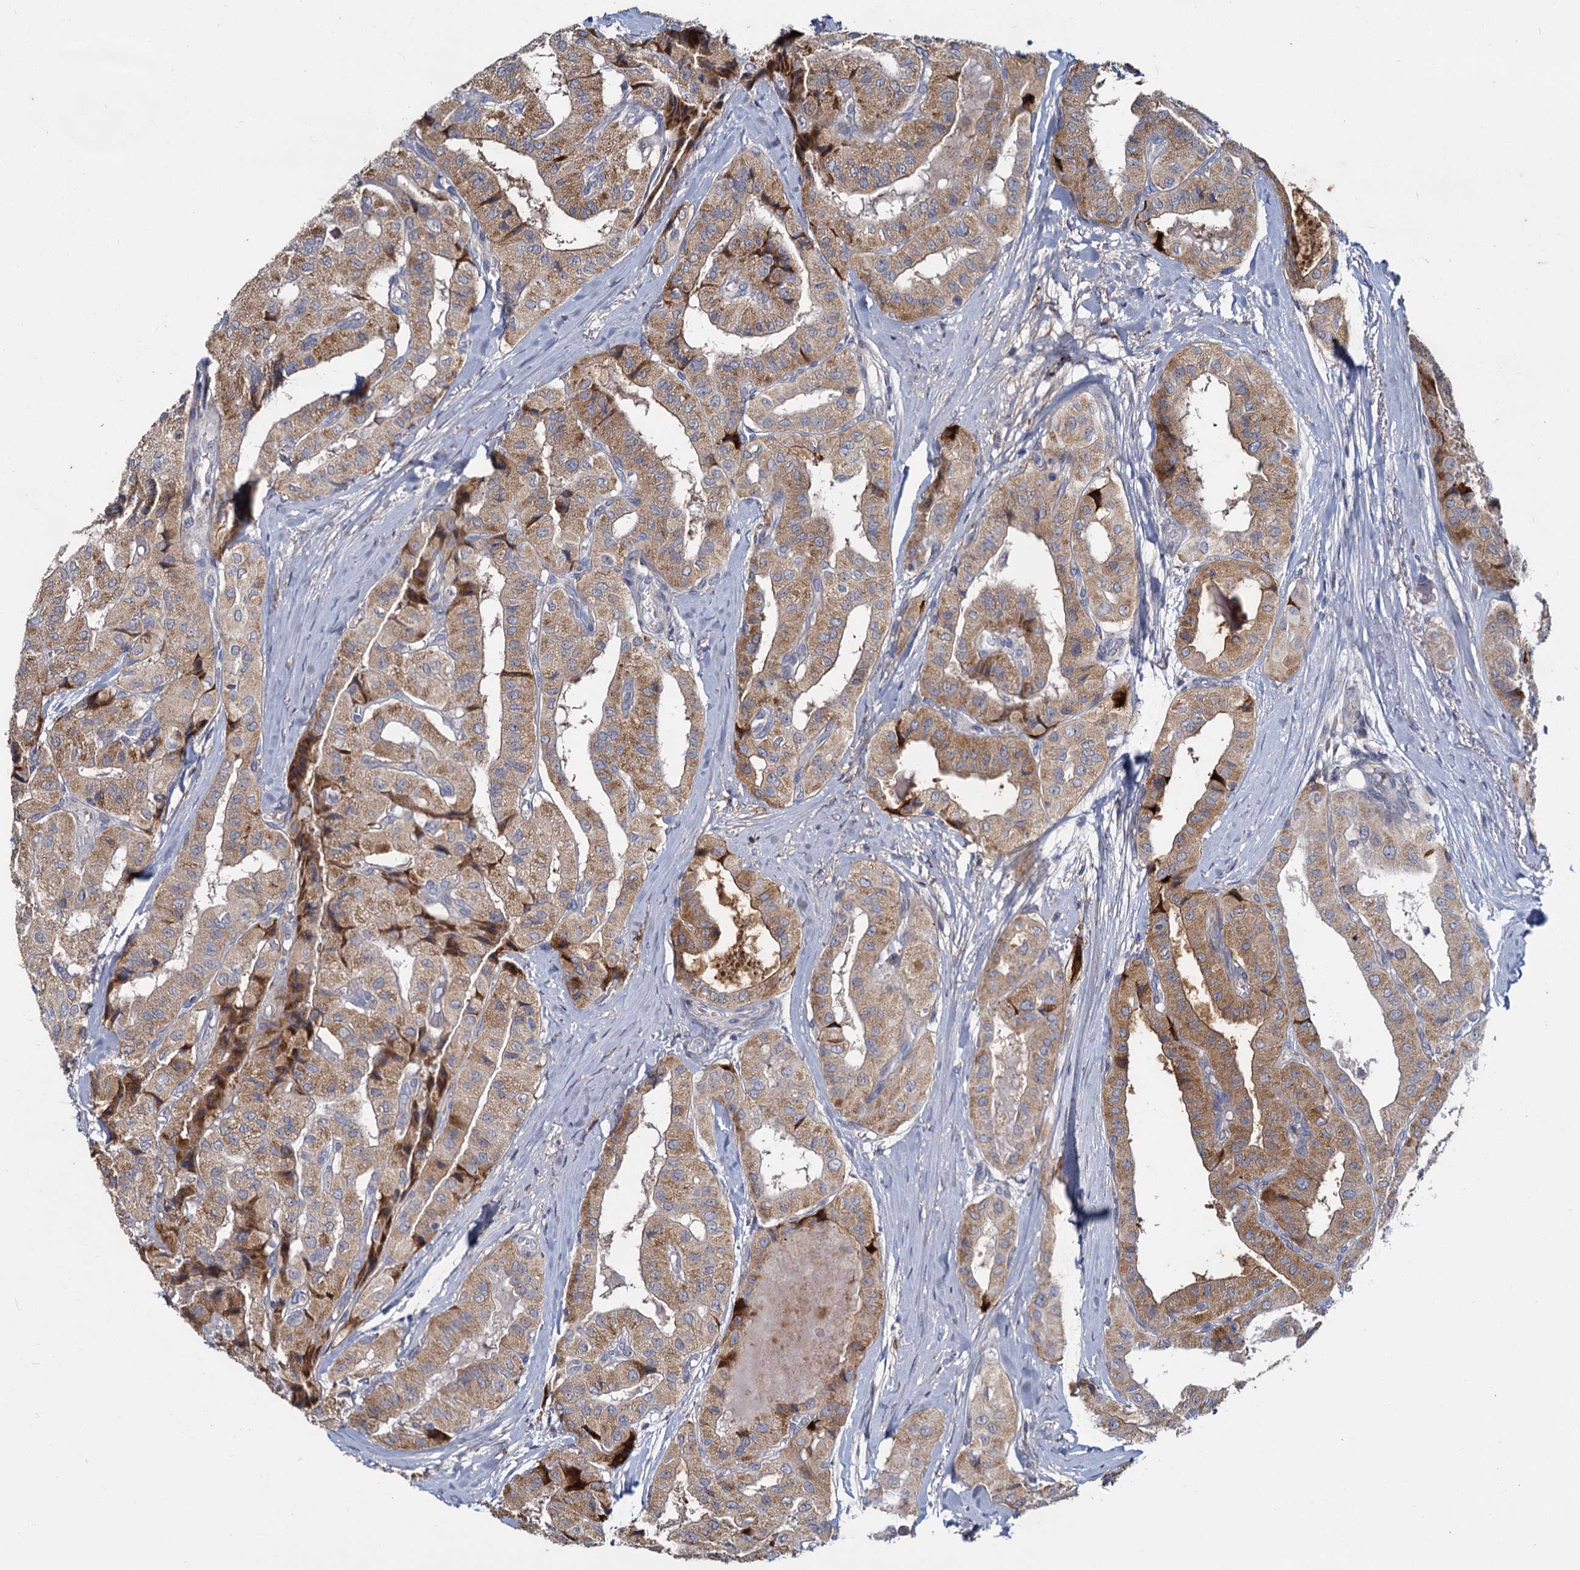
{"staining": {"intensity": "moderate", "quantity": ">75%", "location": "cytoplasmic/membranous"}, "tissue": "thyroid cancer", "cell_type": "Tumor cells", "image_type": "cancer", "snomed": [{"axis": "morphology", "description": "Papillary adenocarcinoma, NOS"}, {"axis": "topography", "description": "Thyroid gland"}], "caption": "Papillary adenocarcinoma (thyroid) tissue exhibits moderate cytoplasmic/membranous expression in about >75% of tumor cells", "gene": "DCUN1D2", "patient": {"sex": "female", "age": 59}}